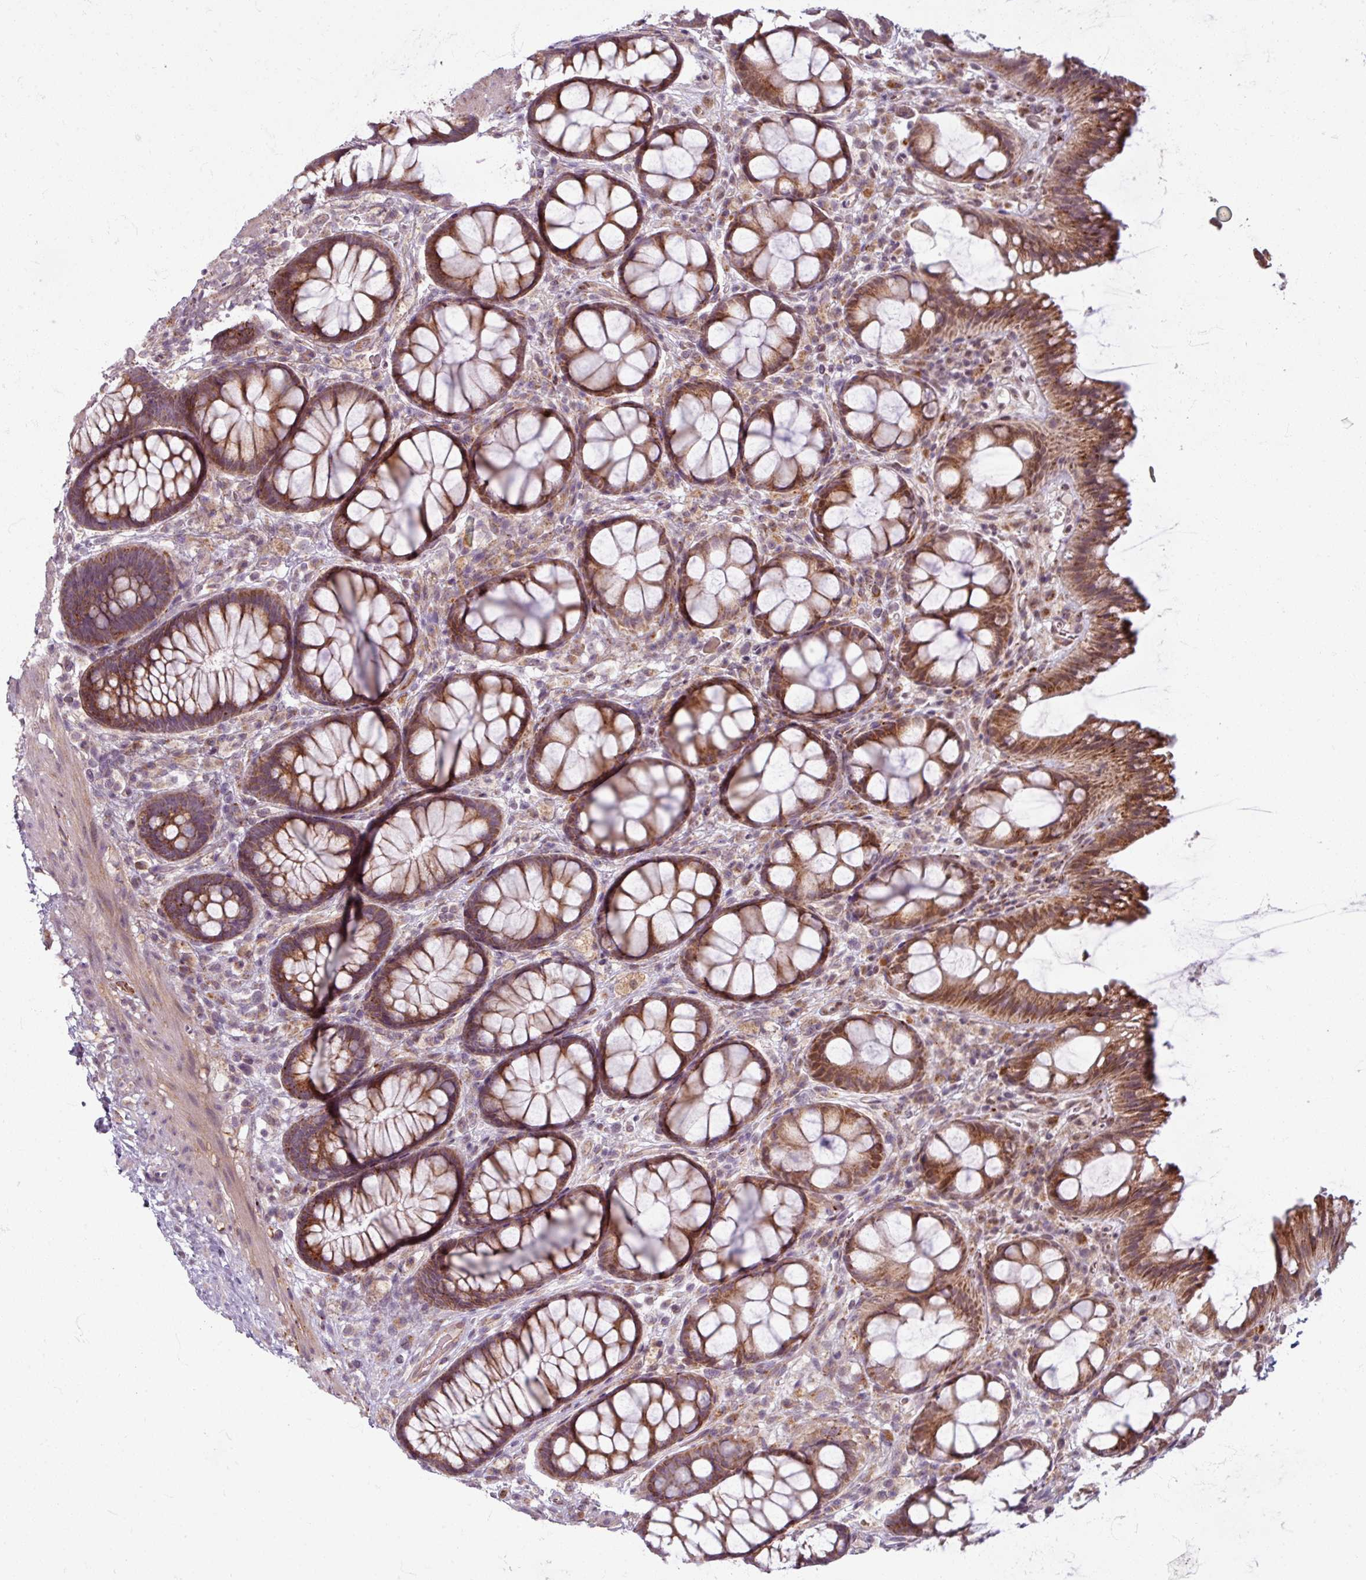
{"staining": {"intensity": "strong", "quantity": ">75%", "location": "cytoplasmic/membranous"}, "tissue": "rectum", "cell_type": "Glandular cells", "image_type": "normal", "snomed": [{"axis": "morphology", "description": "Normal tissue, NOS"}, {"axis": "topography", "description": "Rectum"}], "caption": "IHC of normal human rectum reveals high levels of strong cytoplasmic/membranous positivity in approximately >75% of glandular cells.", "gene": "MAGT1", "patient": {"sex": "female", "age": 67}}